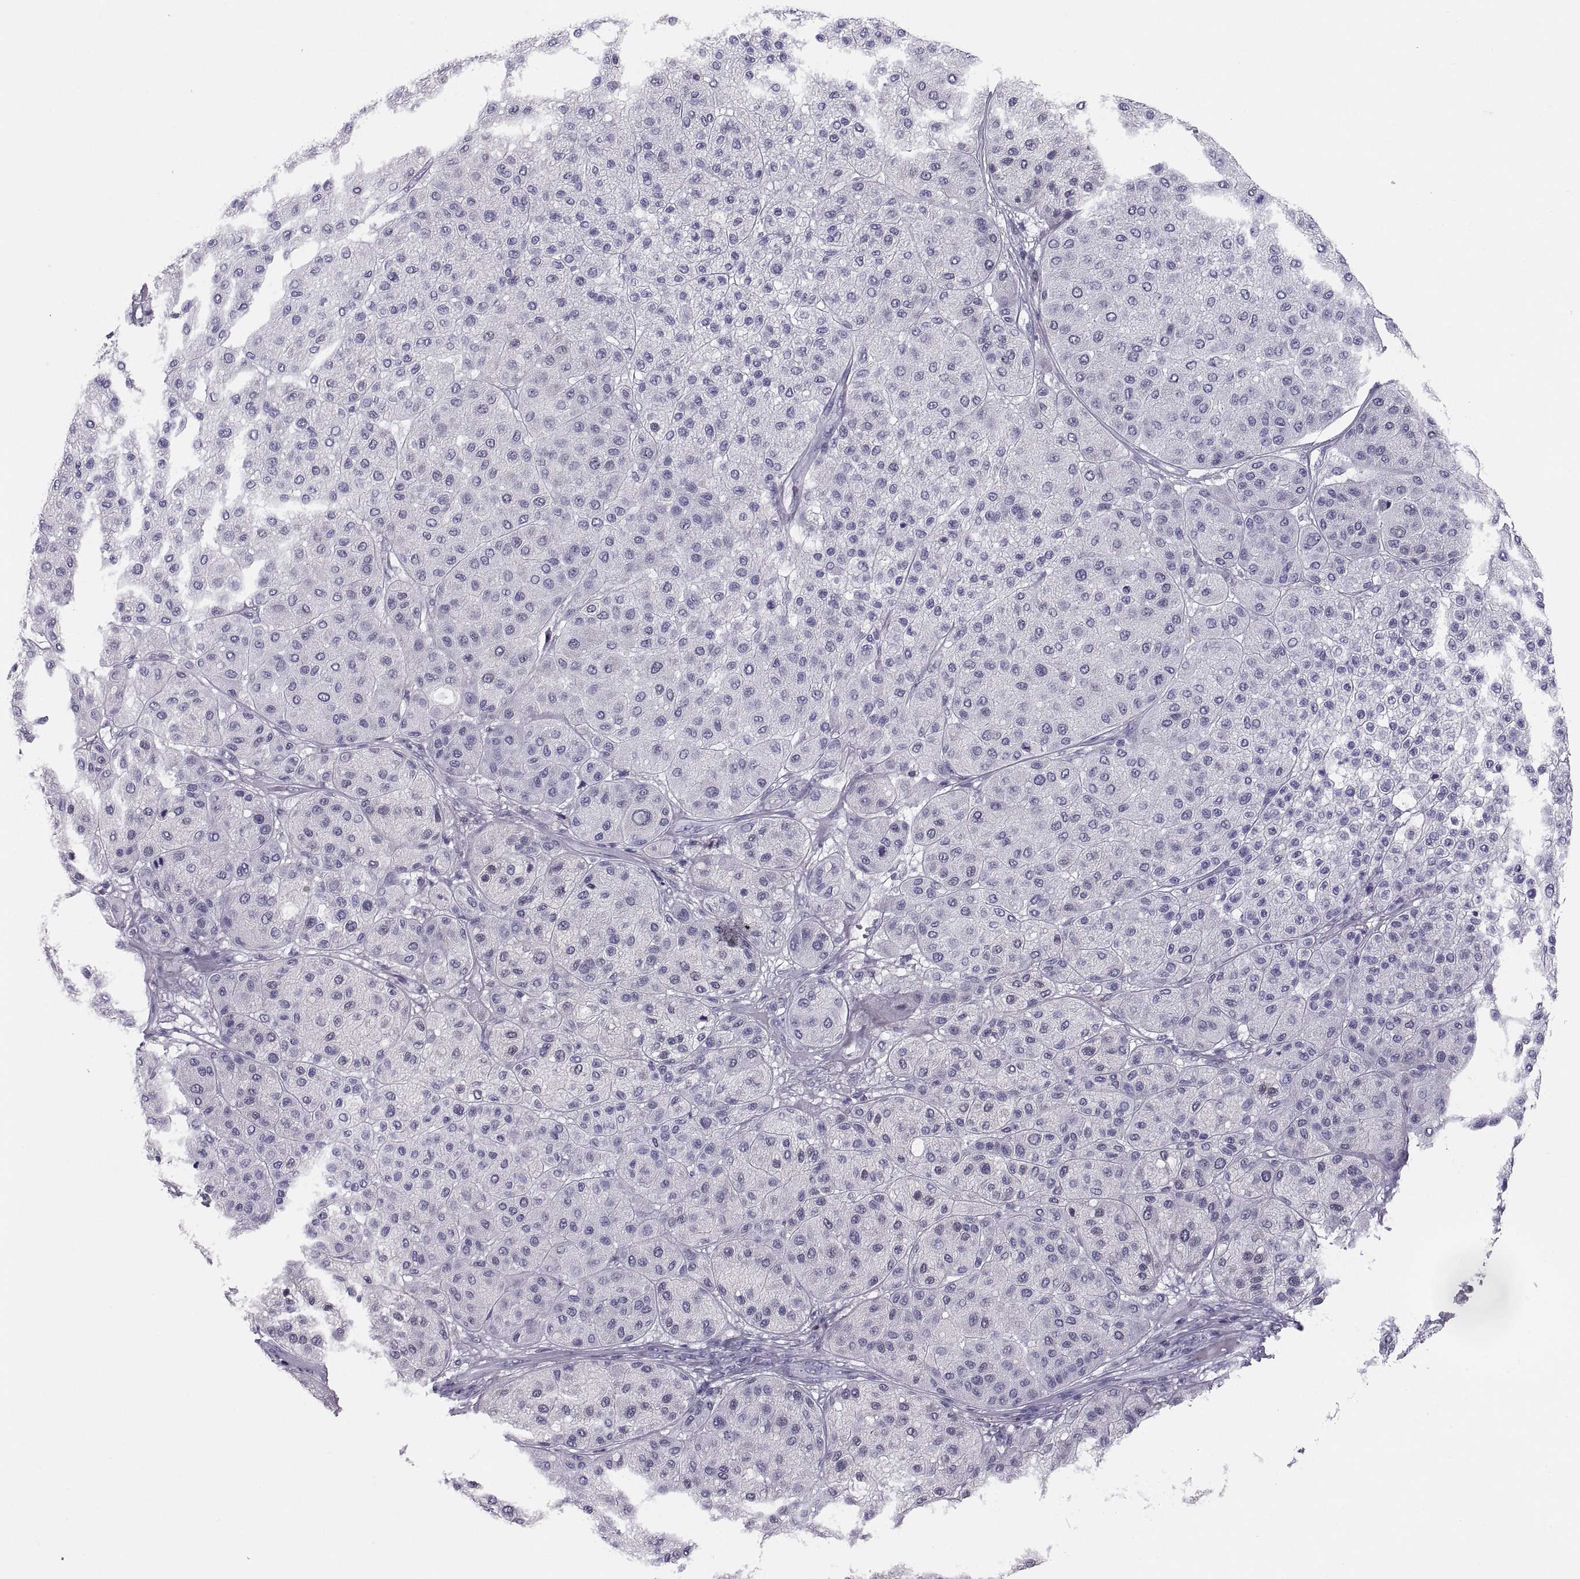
{"staining": {"intensity": "negative", "quantity": "none", "location": "none"}, "tissue": "melanoma", "cell_type": "Tumor cells", "image_type": "cancer", "snomed": [{"axis": "morphology", "description": "Malignant melanoma, Metastatic site"}, {"axis": "topography", "description": "Smooth muscle"}], "caption": "This is an immunohistochemistry (IHC) photomicrograph of malignant melanoma (metastatic site). There is no expression in tumor cells.", "gene": "PAX2", "patient": {"sex": "male", "age": 41}}